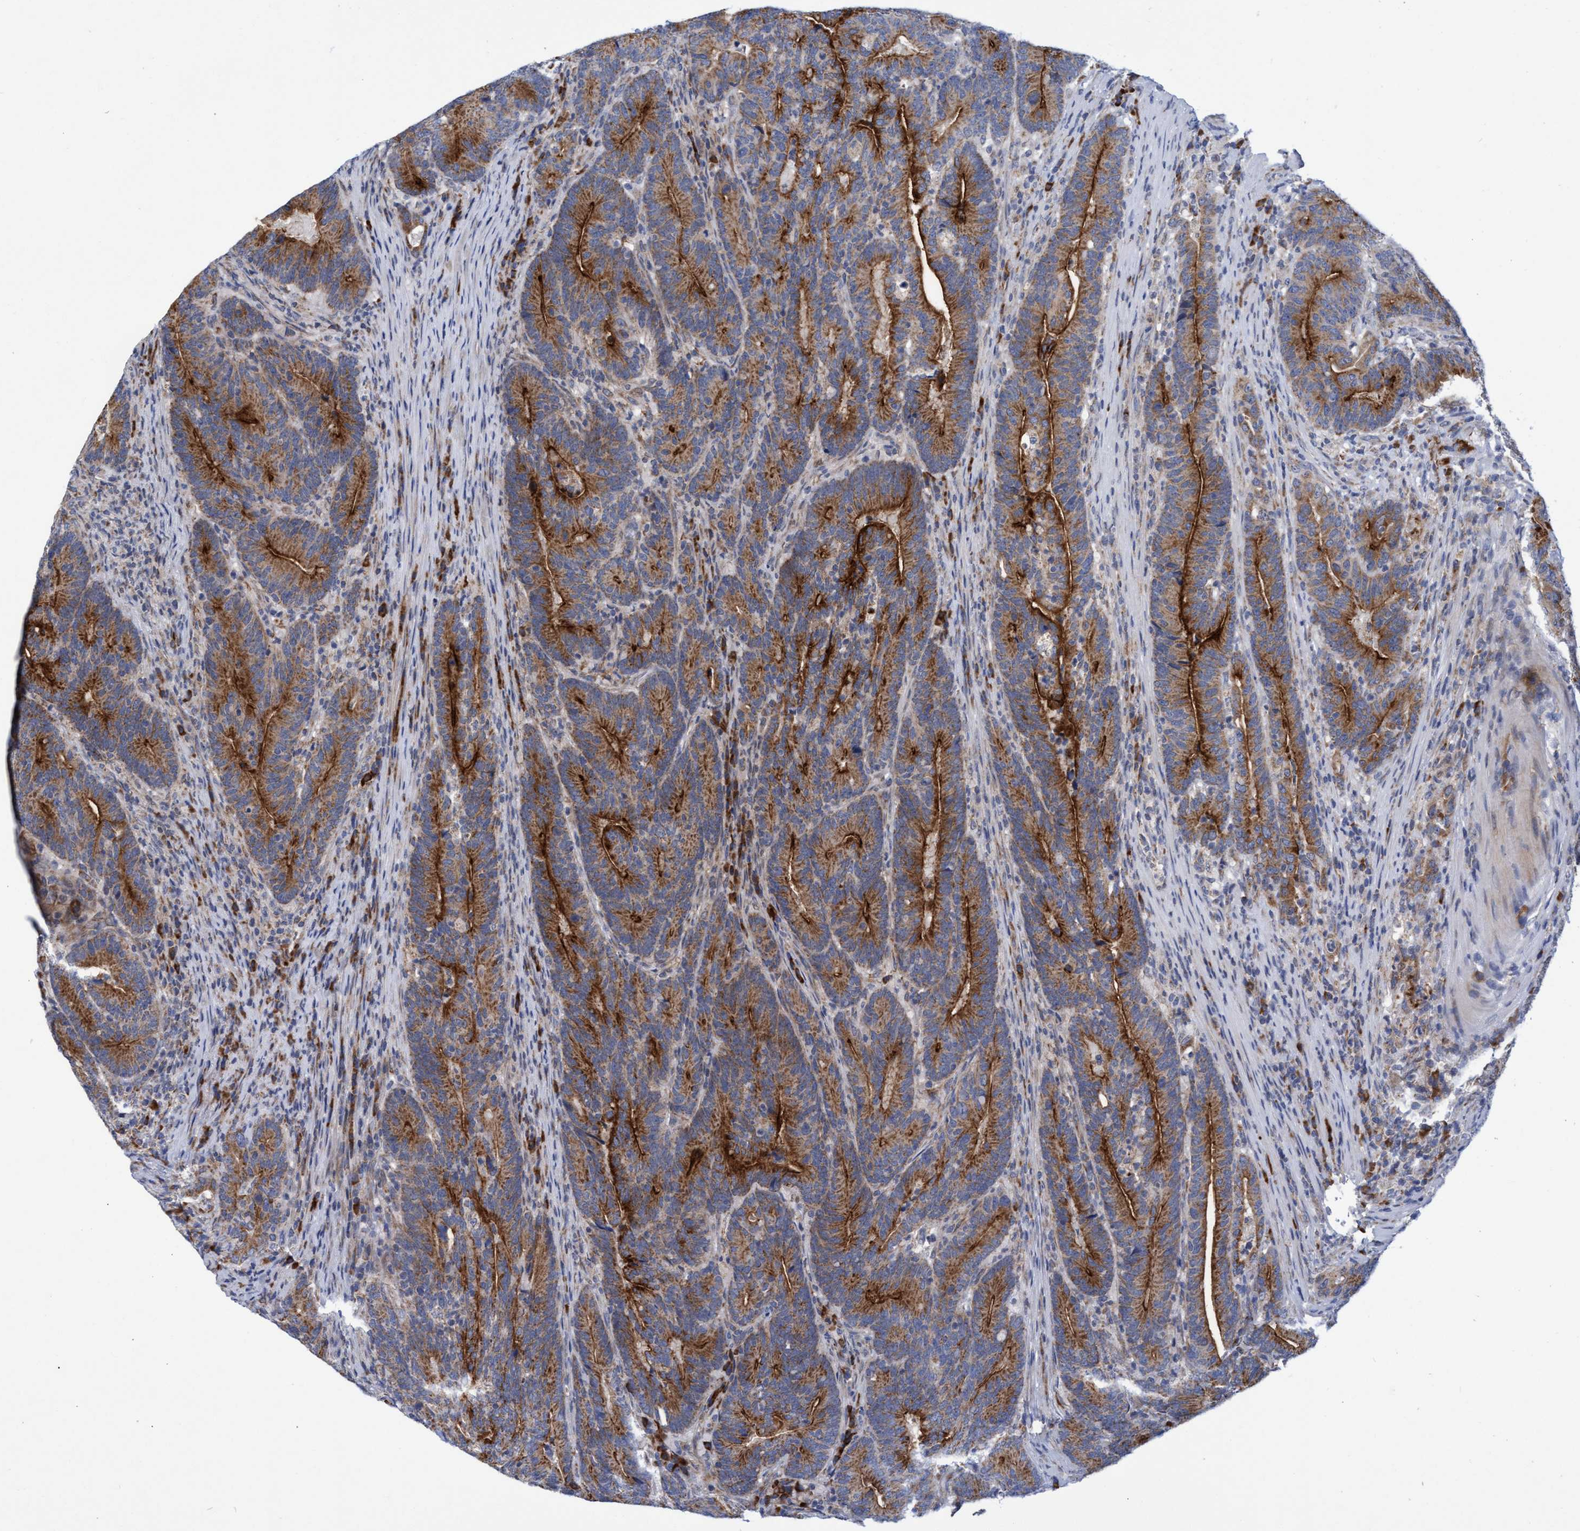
{"staining": {"intensity": "strong", "quantity": ">75%", "location": "cytoplasmic/membranous"}, "tissue": "colorectal cancer", "cell_type": "Tumor cells", "image_type": "cancer", "snomed": [{"axis": "morphology", "description": "Adenocarcinoma, NOS"}, {"axis": "topography", "description": "Colon"}], "caption": "Immunohistochemistry (DAB) staining of human adenocarcinoma (colorectal) displays strong cytoplasmic/membranous protein staining in about >75% of tumor cells. The staining is performed using DAB (3,3'-diaminobenzidine) brown chromogen to label protein expression. The nuclei are counter-stained blue using hematoxylin.", "gene": "NAT16", "patient": {"sex": "female", "age": 66}}